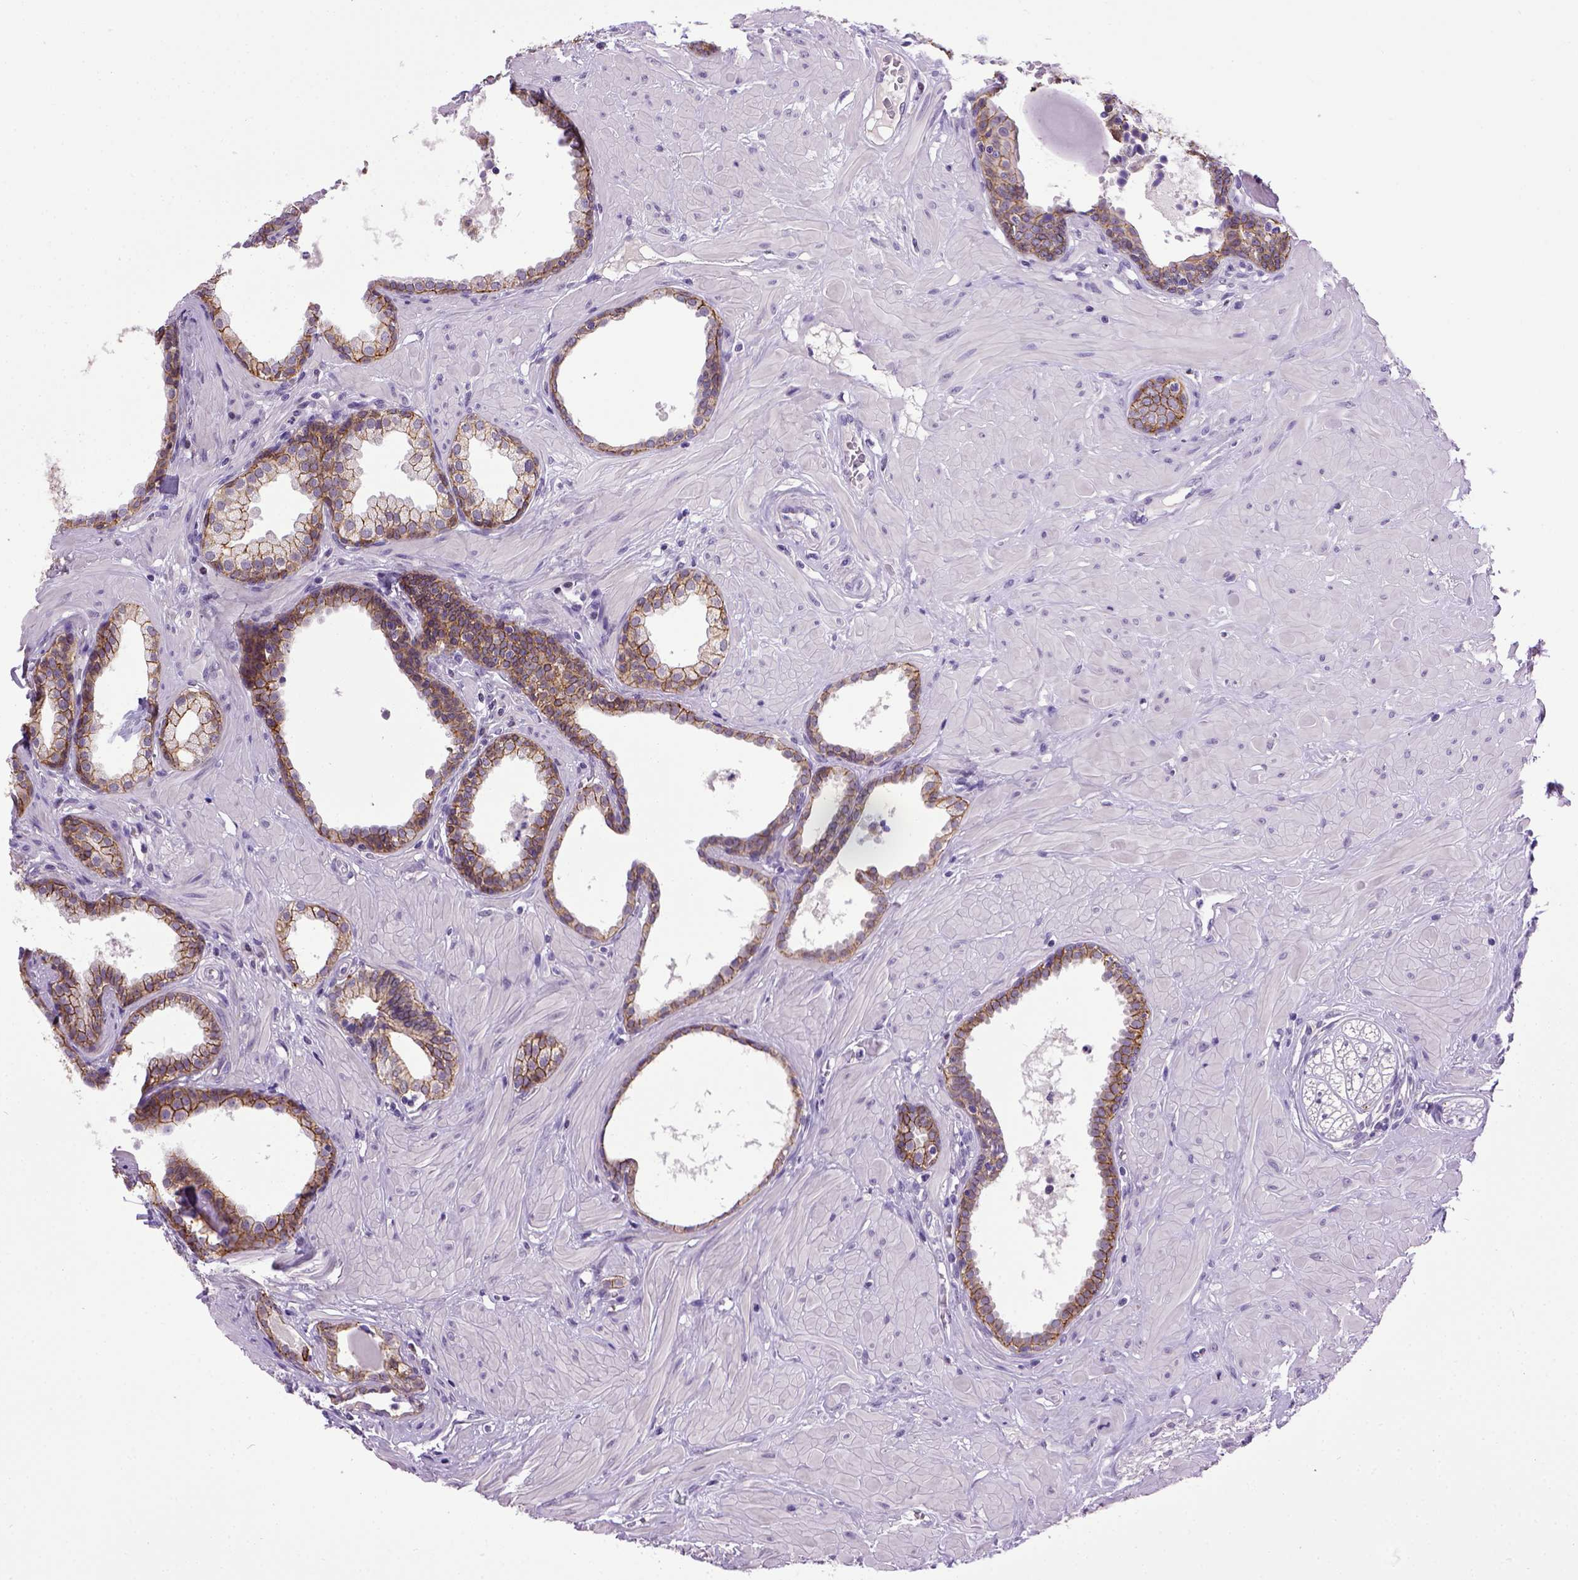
{"staining": {"intensity": "strong", "quantity": ">75%", "location": "cytoplasmic/membranous"}, "tissue": "prostate", "cell_type": "Glandular cells", "image_type": "normal", "snomed": [{"axis": "morphology", "description": "Normal tissue, NOS"}, {"axis": "topography", "description": "Prostate"}], "caption": "Protein expression analysis of unremarkable prostate displays strong cytoplasmic/membranous staining in about >75% of glandular cells.", "gene": "CDH1", "patient": {"sex": "male", "age": 48}}